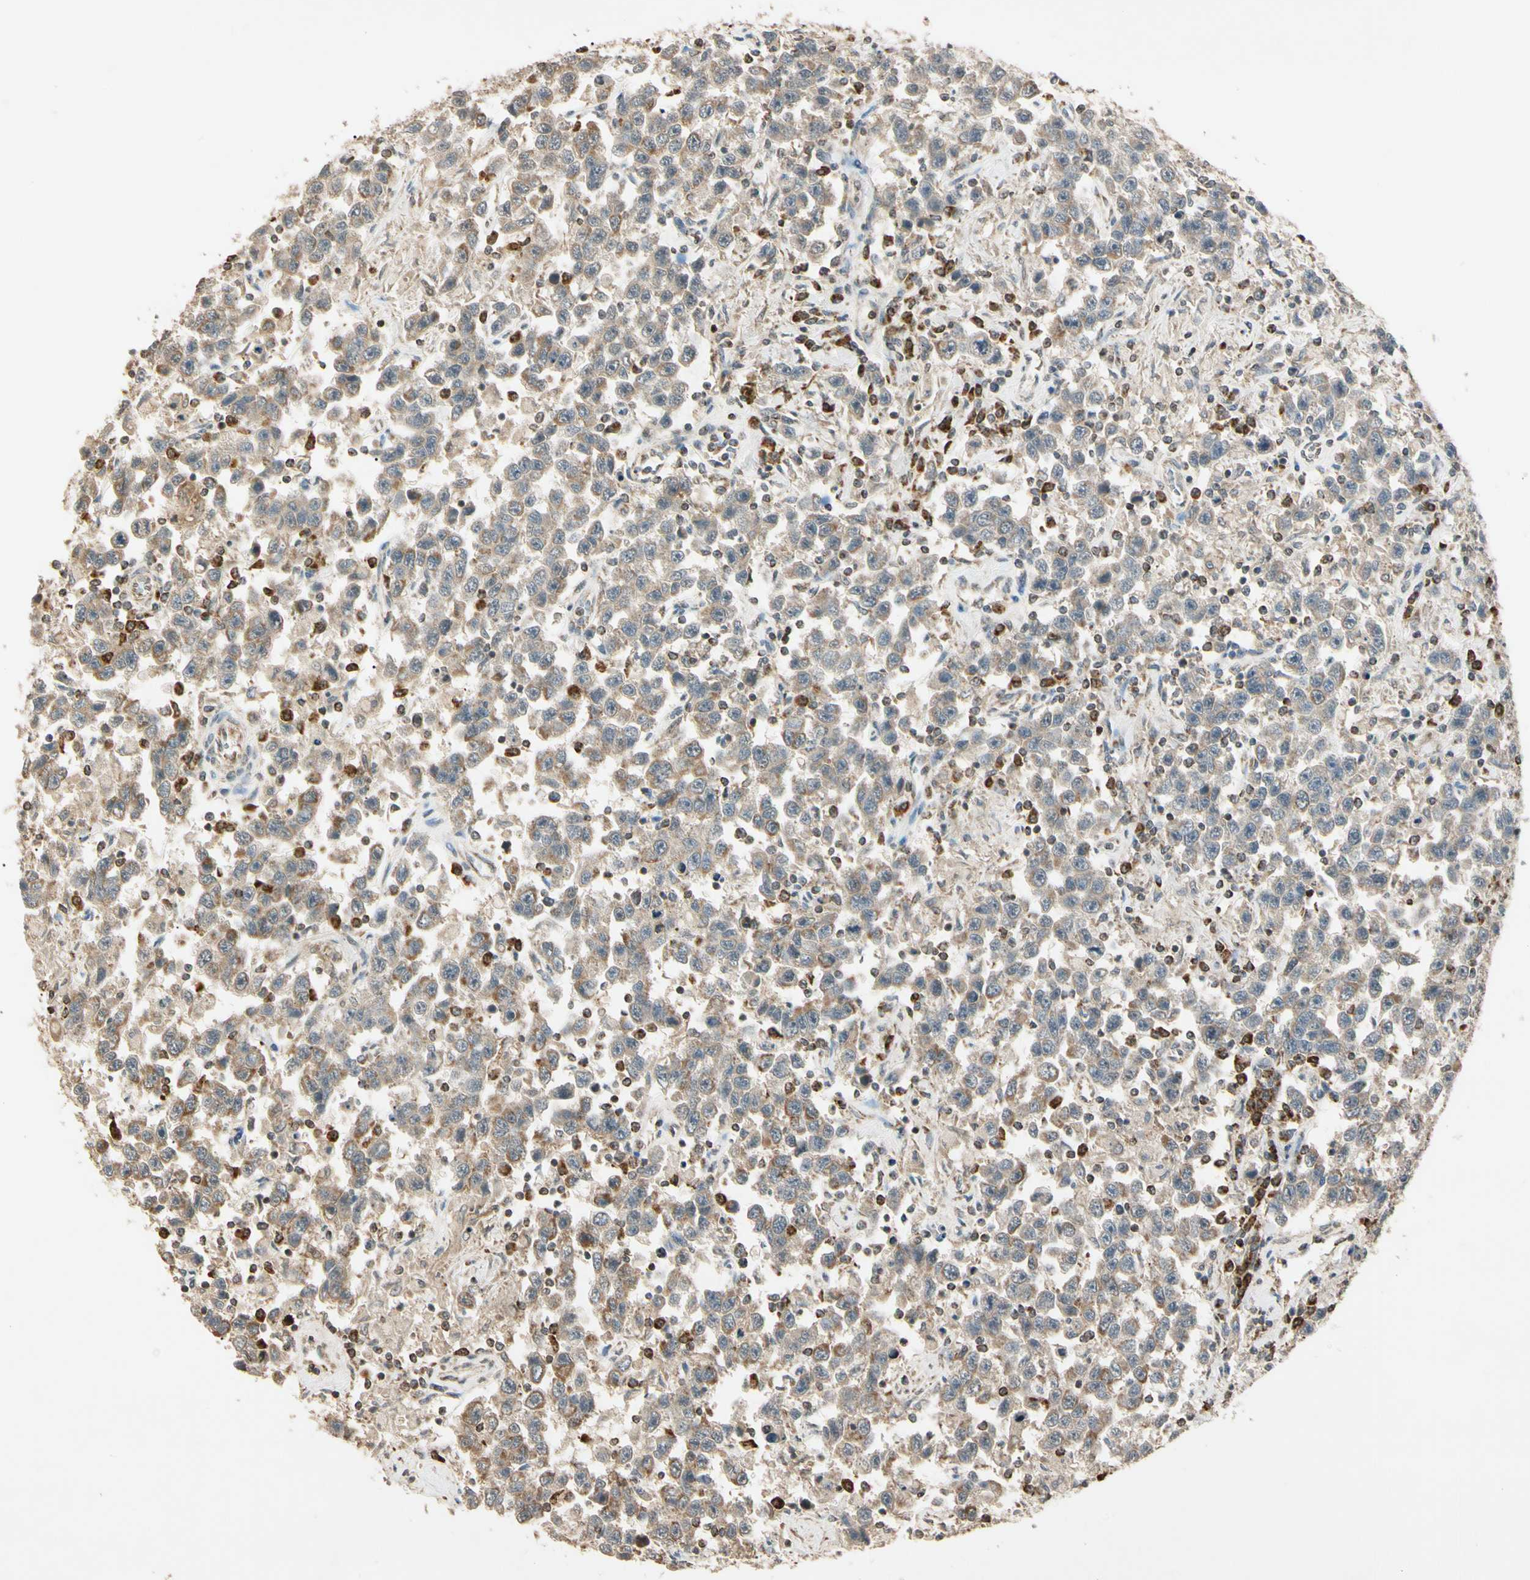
{"staining": {"intensity": "weak", "quantity": ">75%", "location": "cytoplasmic/membranous"}, "tissue": "testis cancer", "cell_type": "Tumor cells", "image_type": "cancer", "snomed": [{"axis": "morphology", "description": "Seminoma, NOS"}, {"axis": "topography", "description": "Testis"}], "caption": "Immunohistochemistry (IHC) of testis cancer shows low levels of weak cytoplasmic/membranous staining in about >75% of tumor cells.", "gene": "PRDX5", "patient": {"sex": "male", "age": 41}}